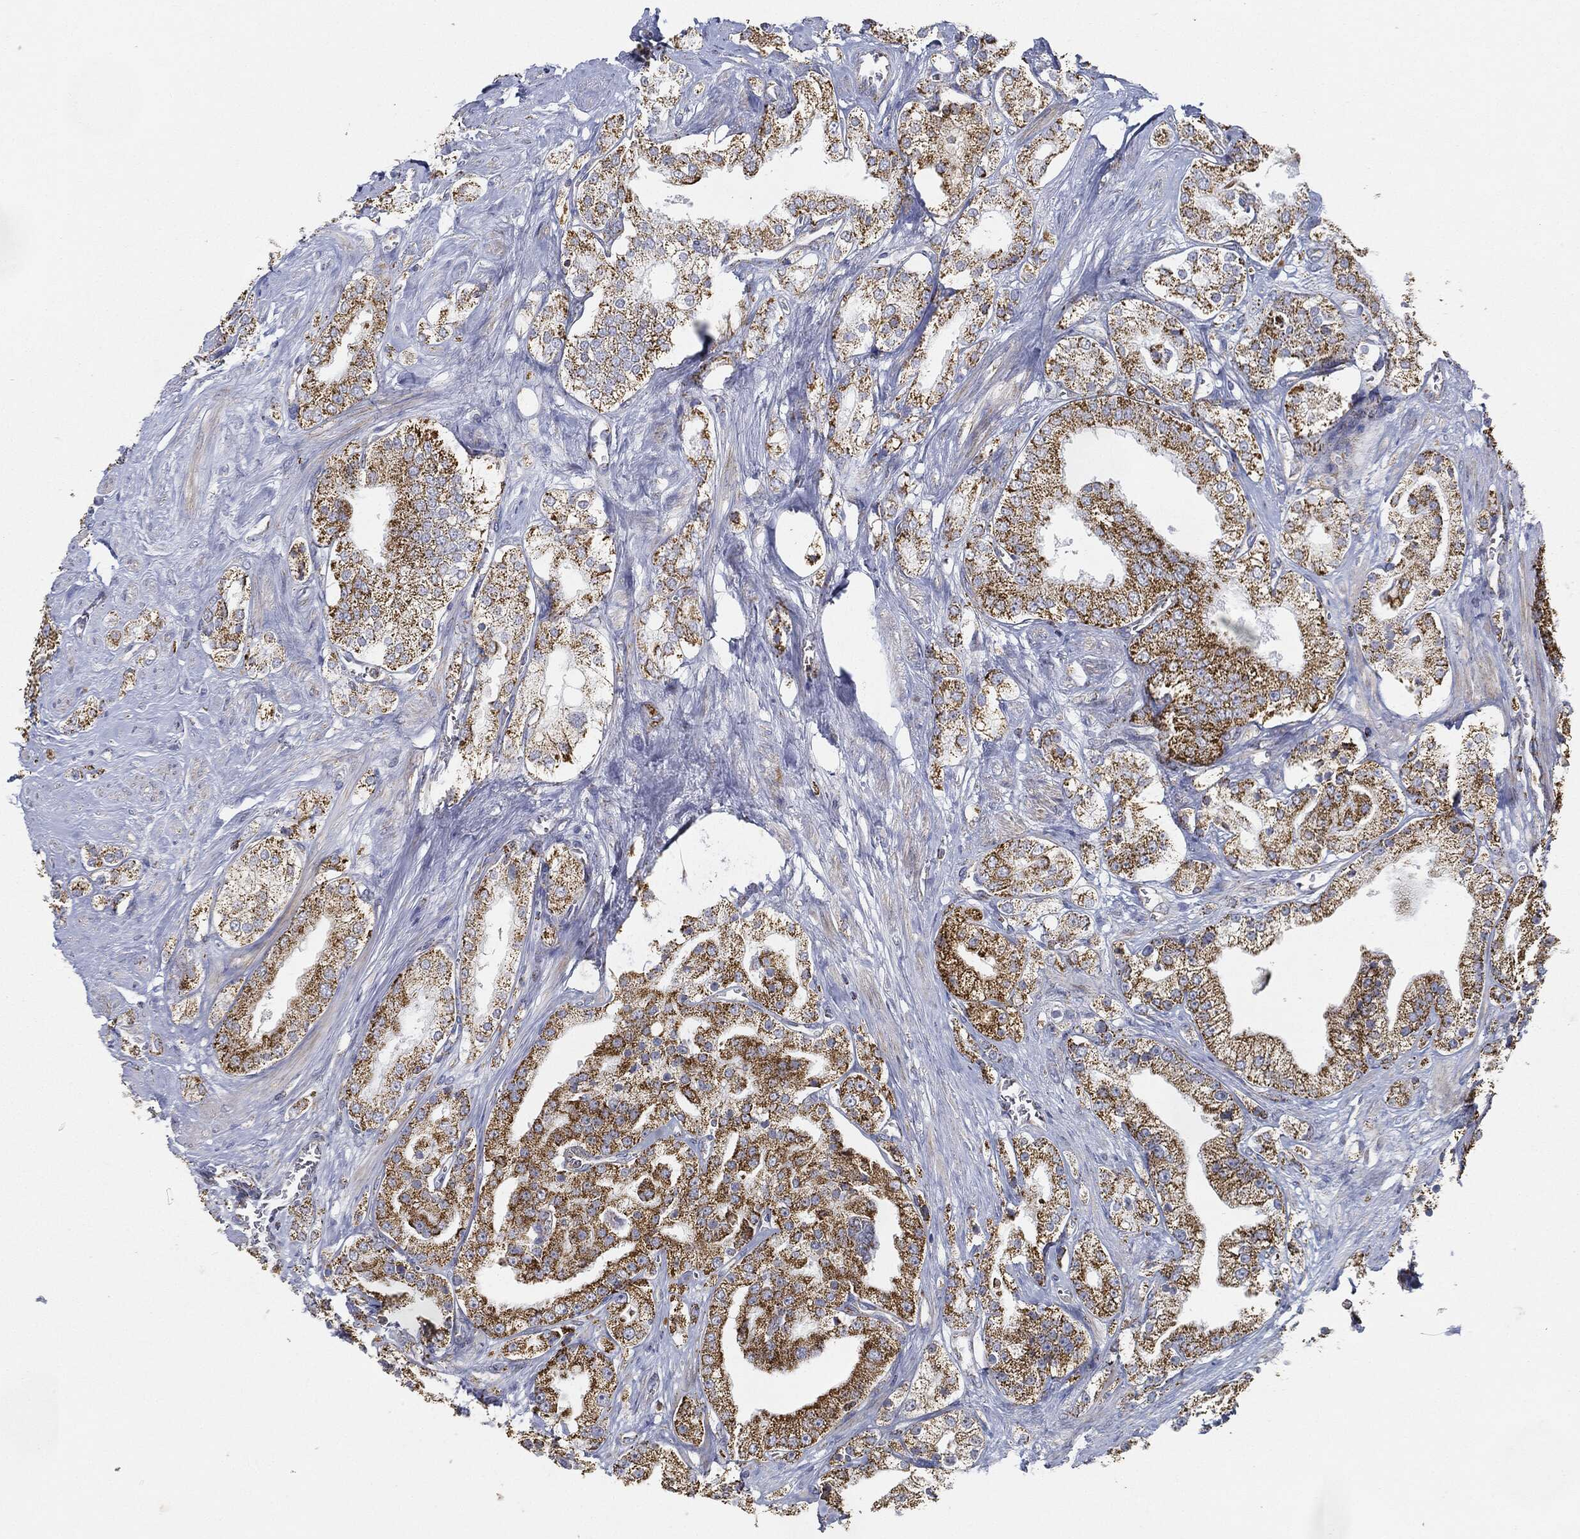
{"staining": {"intensity": "strong", "quantity": ">75%", "location": "cytoplasmic/membranous"}, "tissue": "prostate cancer", "cell_type": "Tumor cells", "image_type": "cancer", "snomed": [{"axis": "morphology", "description": "Adenocarcinoma, NOS"}, {"axis": "topography", "description": "Prostate and seminal vesicle, NOS"}, {"axis": "topography", "description": "Prostate"}], "caption": "Immunohistochemical staining of prostate cancer reveals strong cytoplasmic/membranous protein positivity in about >75% of tumor cells. Immunohistochemistry (ihc) stains the protein of interest in brown and the nuclei are stained blue.", "gene": "CAPN15", "patient": {"sex": "male", "age": 67}}